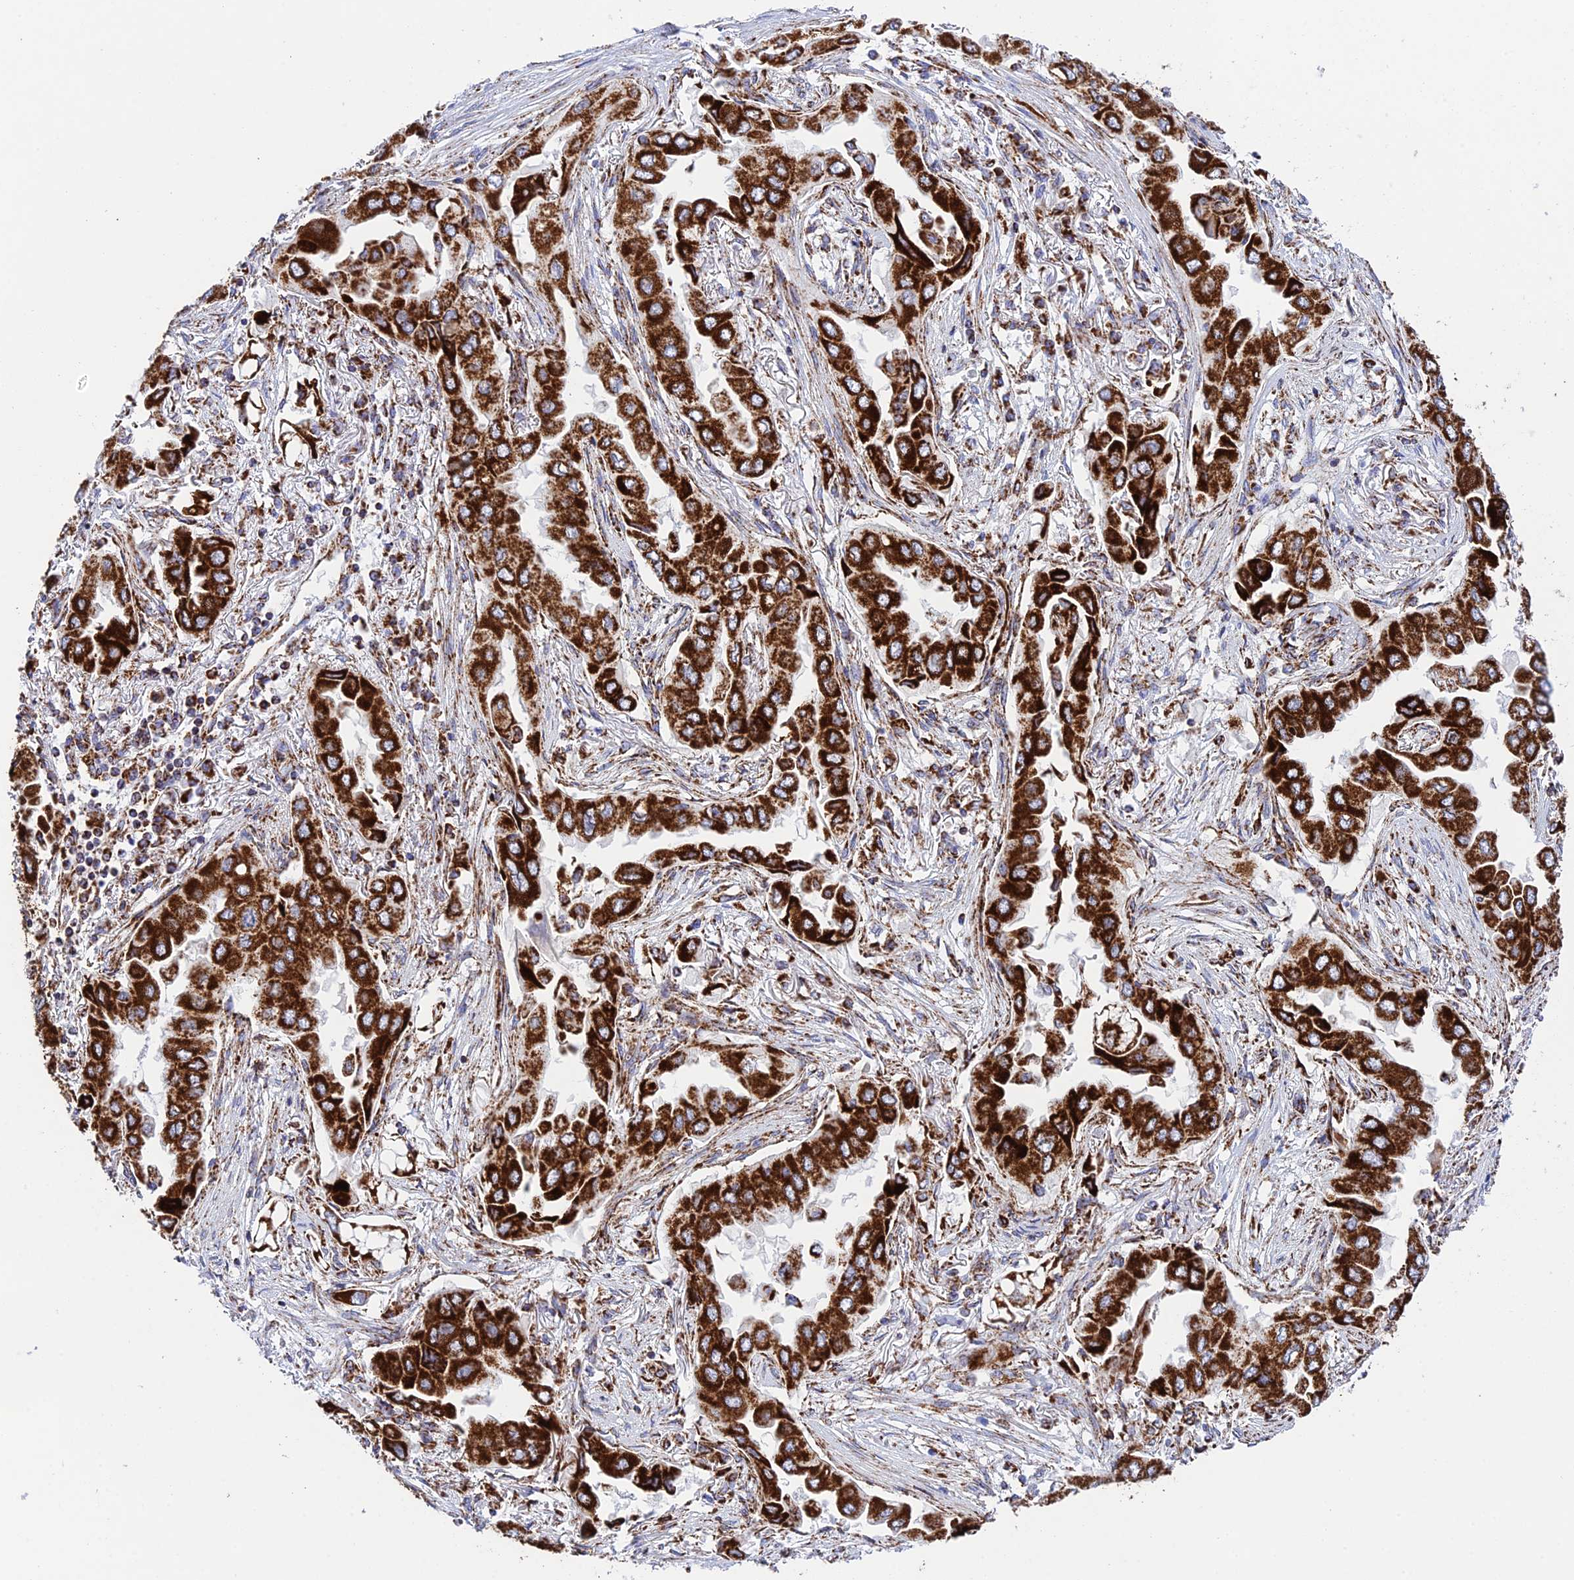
{"staining": {"intensity": "strong", "quantity": ">75%", "location": "cytoplasmic/membranous"}, "tissue": "lung cancer", "cell_type": "Tumor cells", "image_type": "cancer", "snomed": [{"axis": "morphology", "description": "Adenocarcinoma, NOS"}, {"axis": "topography", "description": "Lung"}], "caption": "Immunohistochemical staining of human adenocarcinoma (lung) demonstrates high levels of strong cytoplasmic/membranous protein staining in approximately >75% of tumor cells. Nuclei are stained in blue.", "gene": "CHCHD3", "patient": {"sex": "female", "age": 76}}